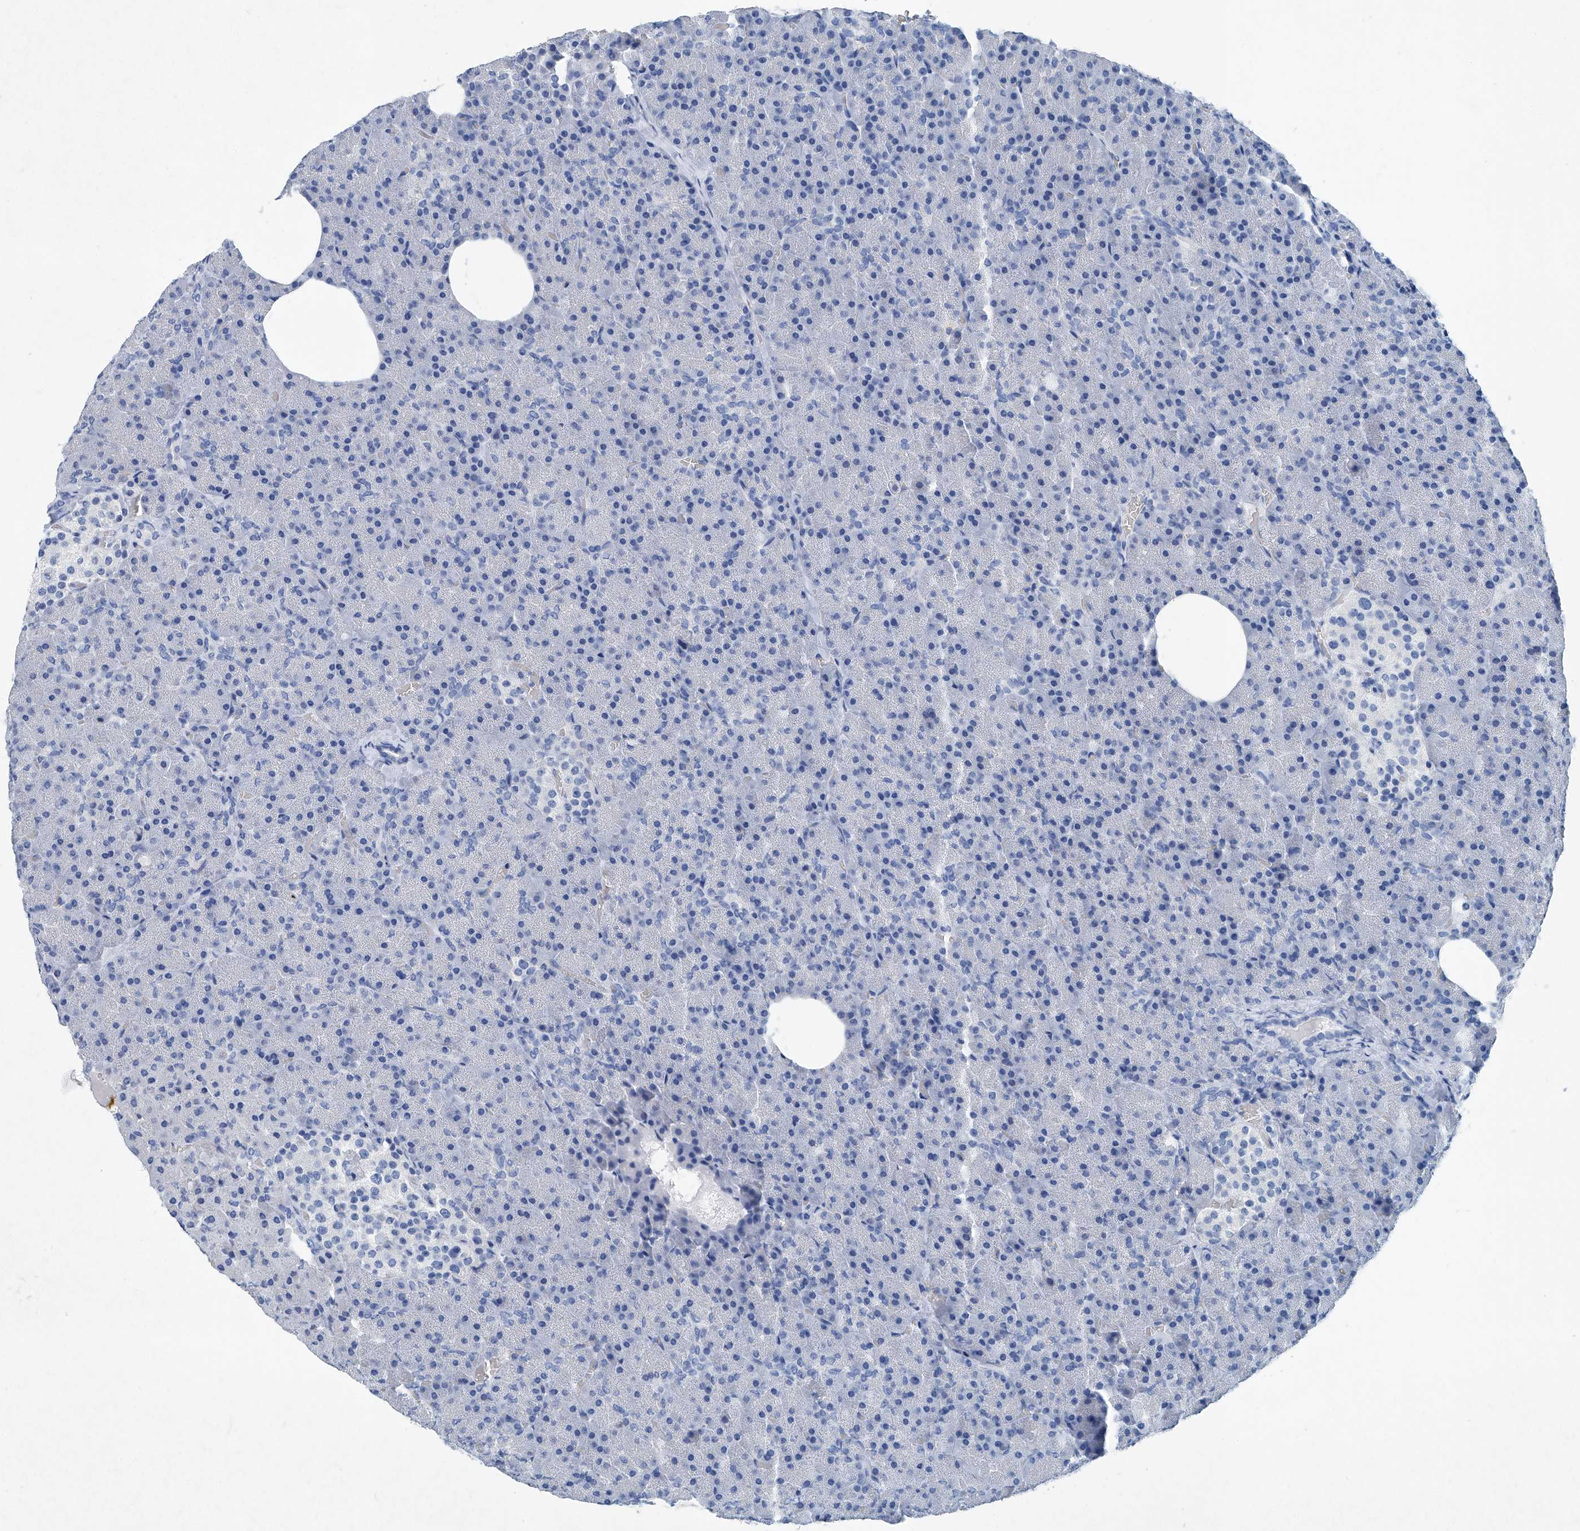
{"staining": {"intensity": "negative", "quantity": "none", "location": "none"}, "tissue": "pancreas", "cell_type": "Exocrine glandular cells", "image_type": "normal", "snomed": [{"axis": "morphology", "description": "Normal tissue, NOS"}, {"axis": "morphology", "description": "Carcinoid, malignant, NOS"}, {"axis": "topography", "description": "Pancreas"}], "caption": "Immunohistochemistry histopathology image of normal pancreas: human pancreas stained with DAB reveals no significant protein expression in exocrine glandular cells.", "gene": "CYP2A7", "patient": {"sex": "female", "age": 35}}